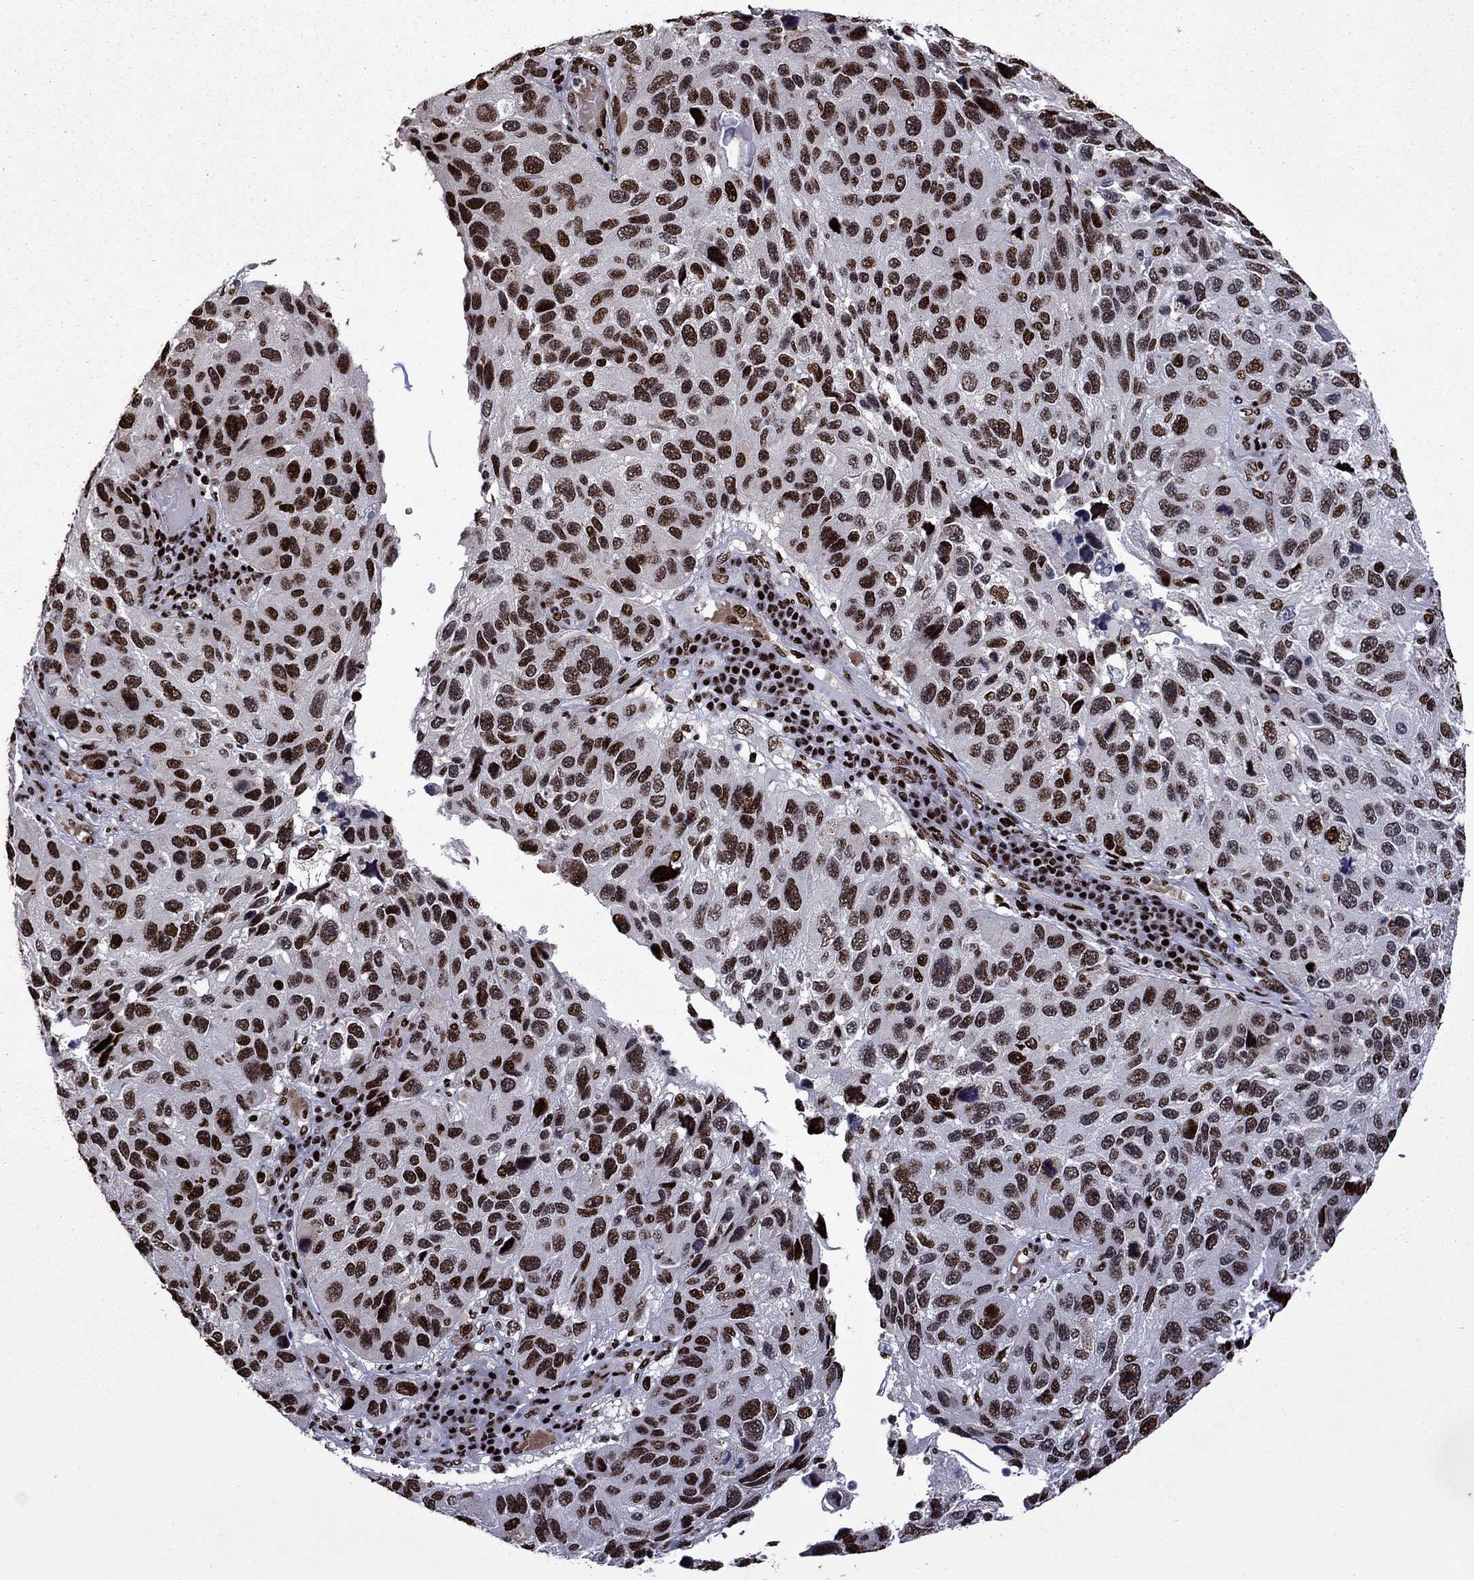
{"staining": {"intensity": "strong", "quantity": ">75%", "location": "nuclear"}, "tissue": "melanoma", "cell_type": "Tumor cells", "image_type": "cancer", "snomed": [{"axis": "morphology", "description": "Malignant melanoma, NOS"}, {"axis": "topography", "description": "Skin"}], "caption": "Protein expression analysis of malignant melanoma exhibits strong nuclear staining in about >75% of tumor cells.", "gene": "LIMK1", "patient": {"sex": "male", "age": 53}}